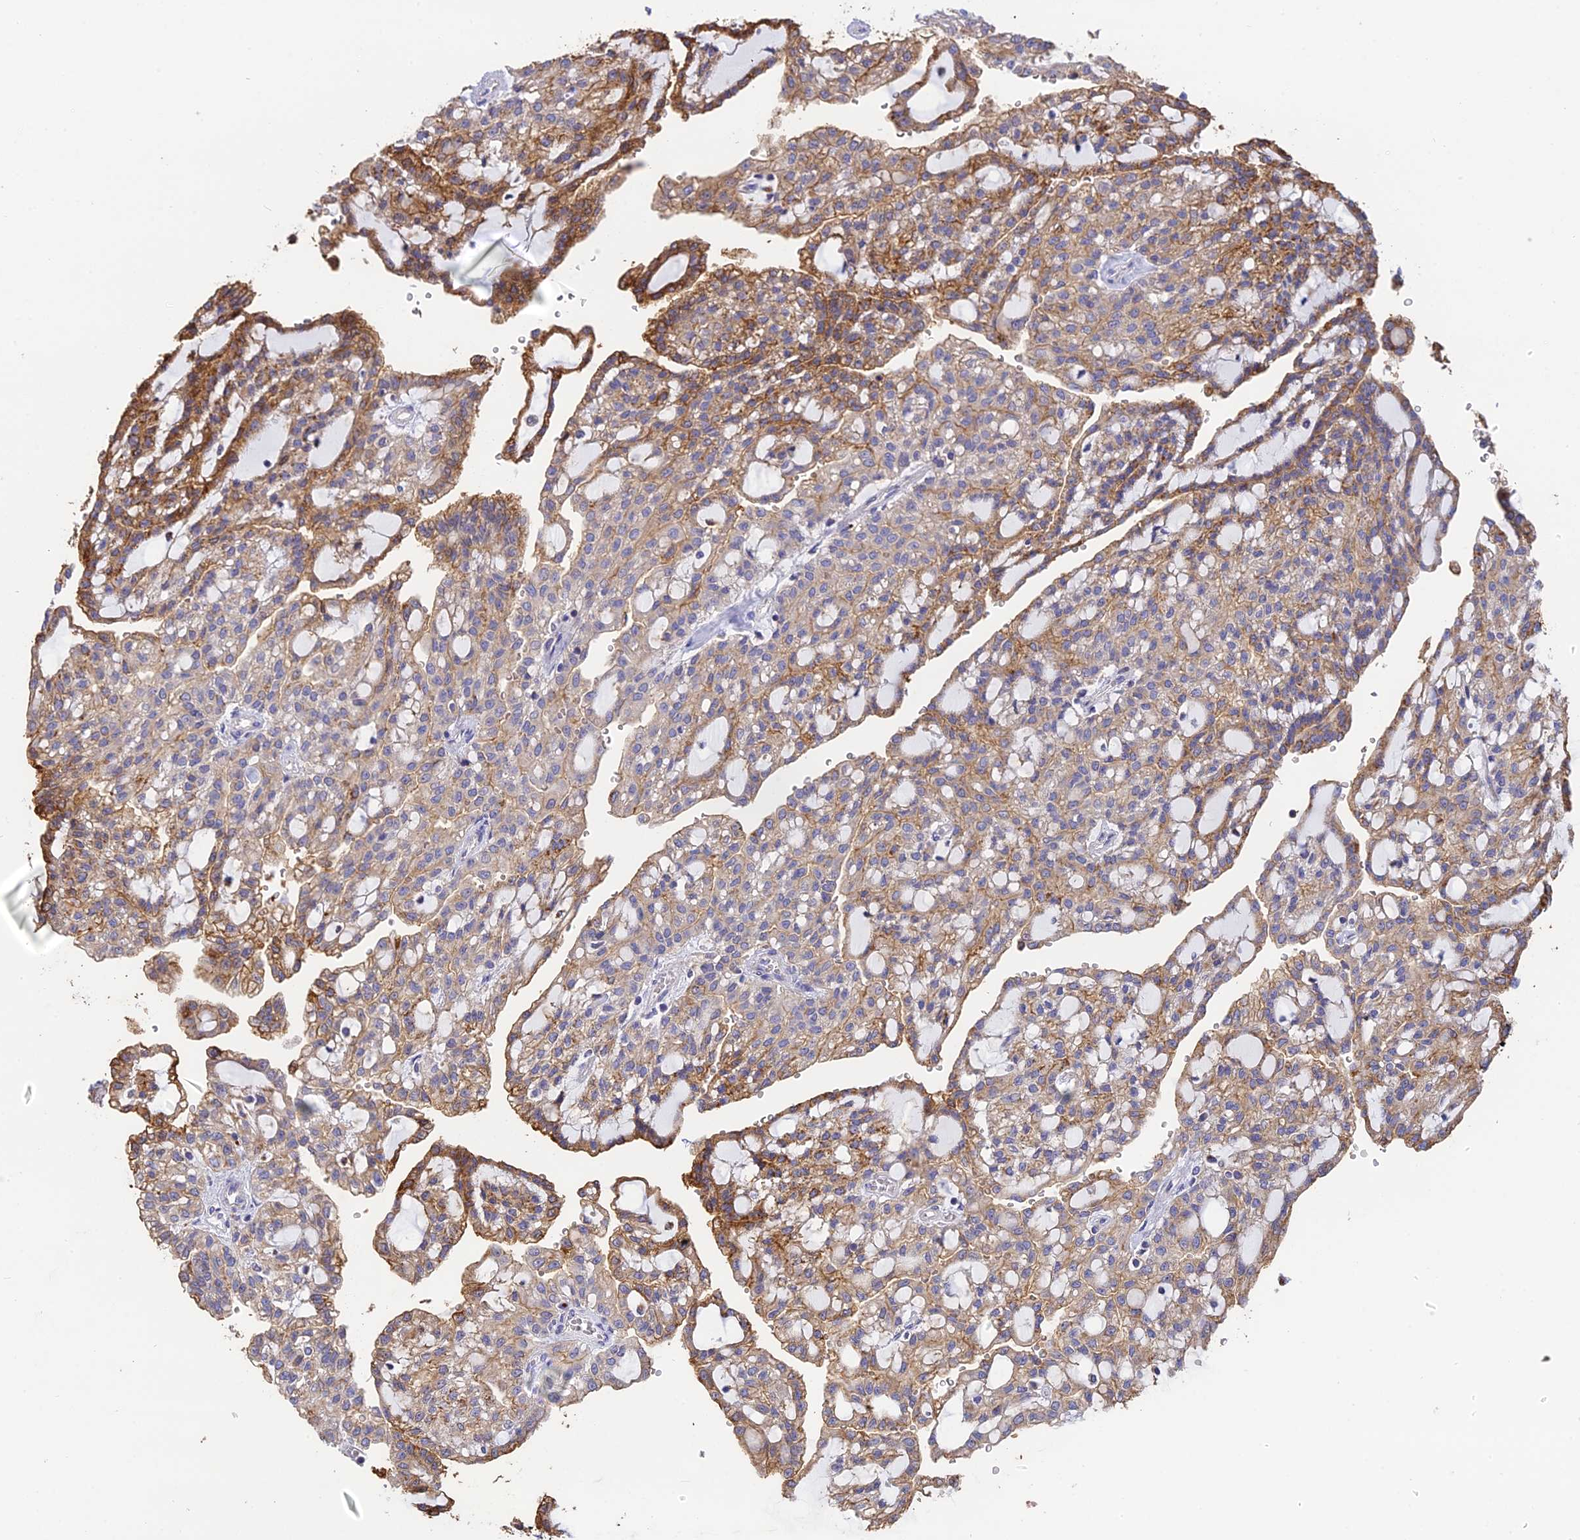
{"staining": {"intensity": "strong", "quantity": "25%-75%", "location": "cytoplasmic/membranous"}, "tissue": "renal cancer", "cell_type": "Tumor cells", "image_type": "cancer", "snomed": [{"axis": "morphology", "description": "Adenocarcinoma, NOS"}, {"axis": "topography", "description": "Kidney"}], "caption": "Renal adenocarcinoma was stained to show a protein in brown. There is high levels of strong cytoplasmic/membranous positivity in approximately 25%-75% of tumor cells.", "gene": "WDR6", "patient": {"sex": "male", "age": 63}}